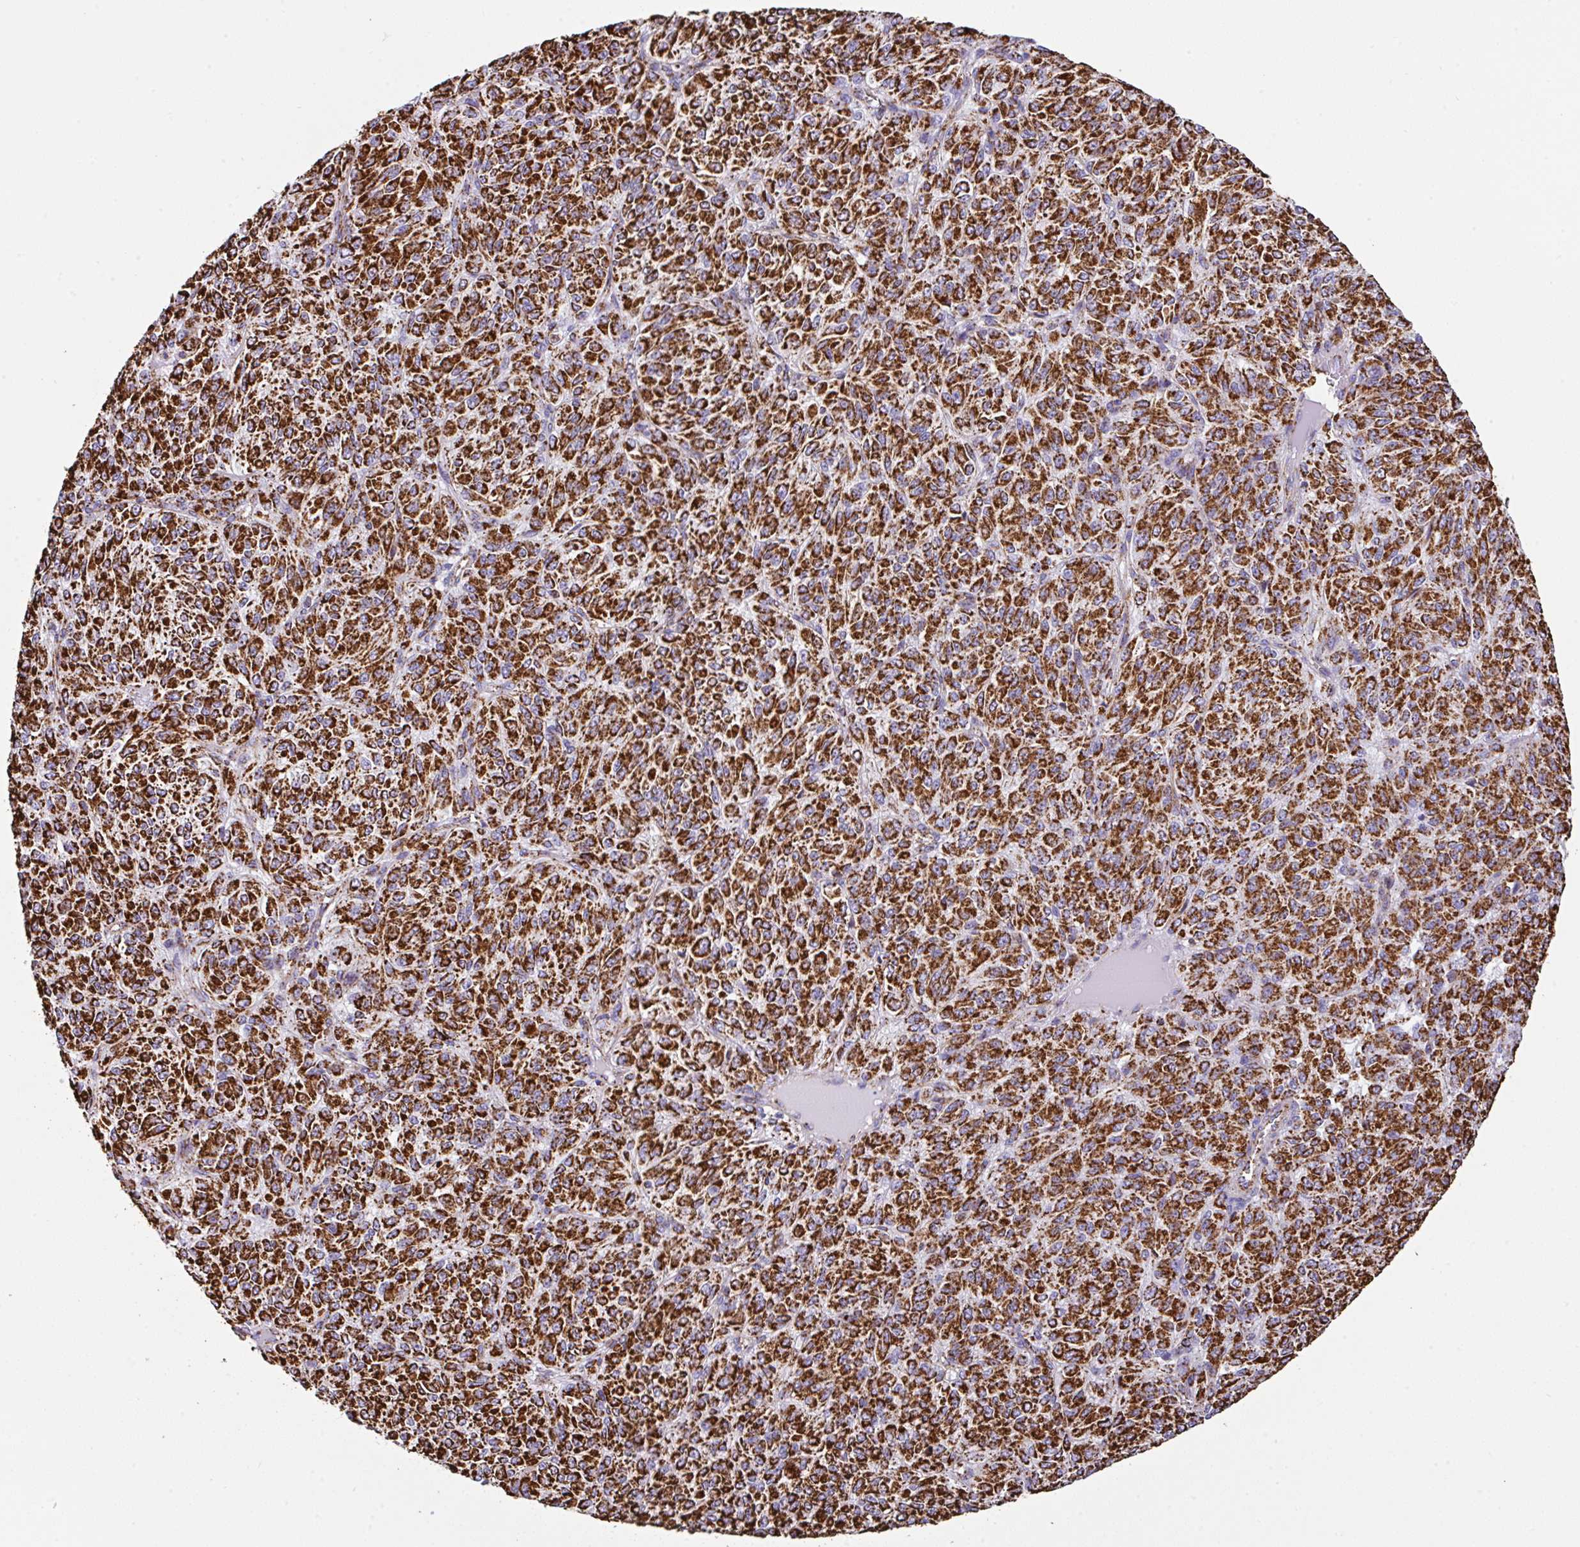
{"staining": {"intensity": "strong", "quantity": ">75%", "location": "cytoplasmic/membranous"}, "tissue": "melanoma", "cell_type": "Tumor cells", "image_type": "cancer", "snomed": [{"axis": "morphology", "description": "Malignant melanoma, Metastatic site"}, {"axis": "topography", "description": "Brain"}], "caption": "This photomicrograph shows melanoma stained with IHC to label a protein in brown. The cytoplasmic/membranous of tumor cells show strong positivity for the protein. Nuclei are counter-stained blue.", "gene": "ANKRD33B", "patient": {"sex": "female", "age": 56}}